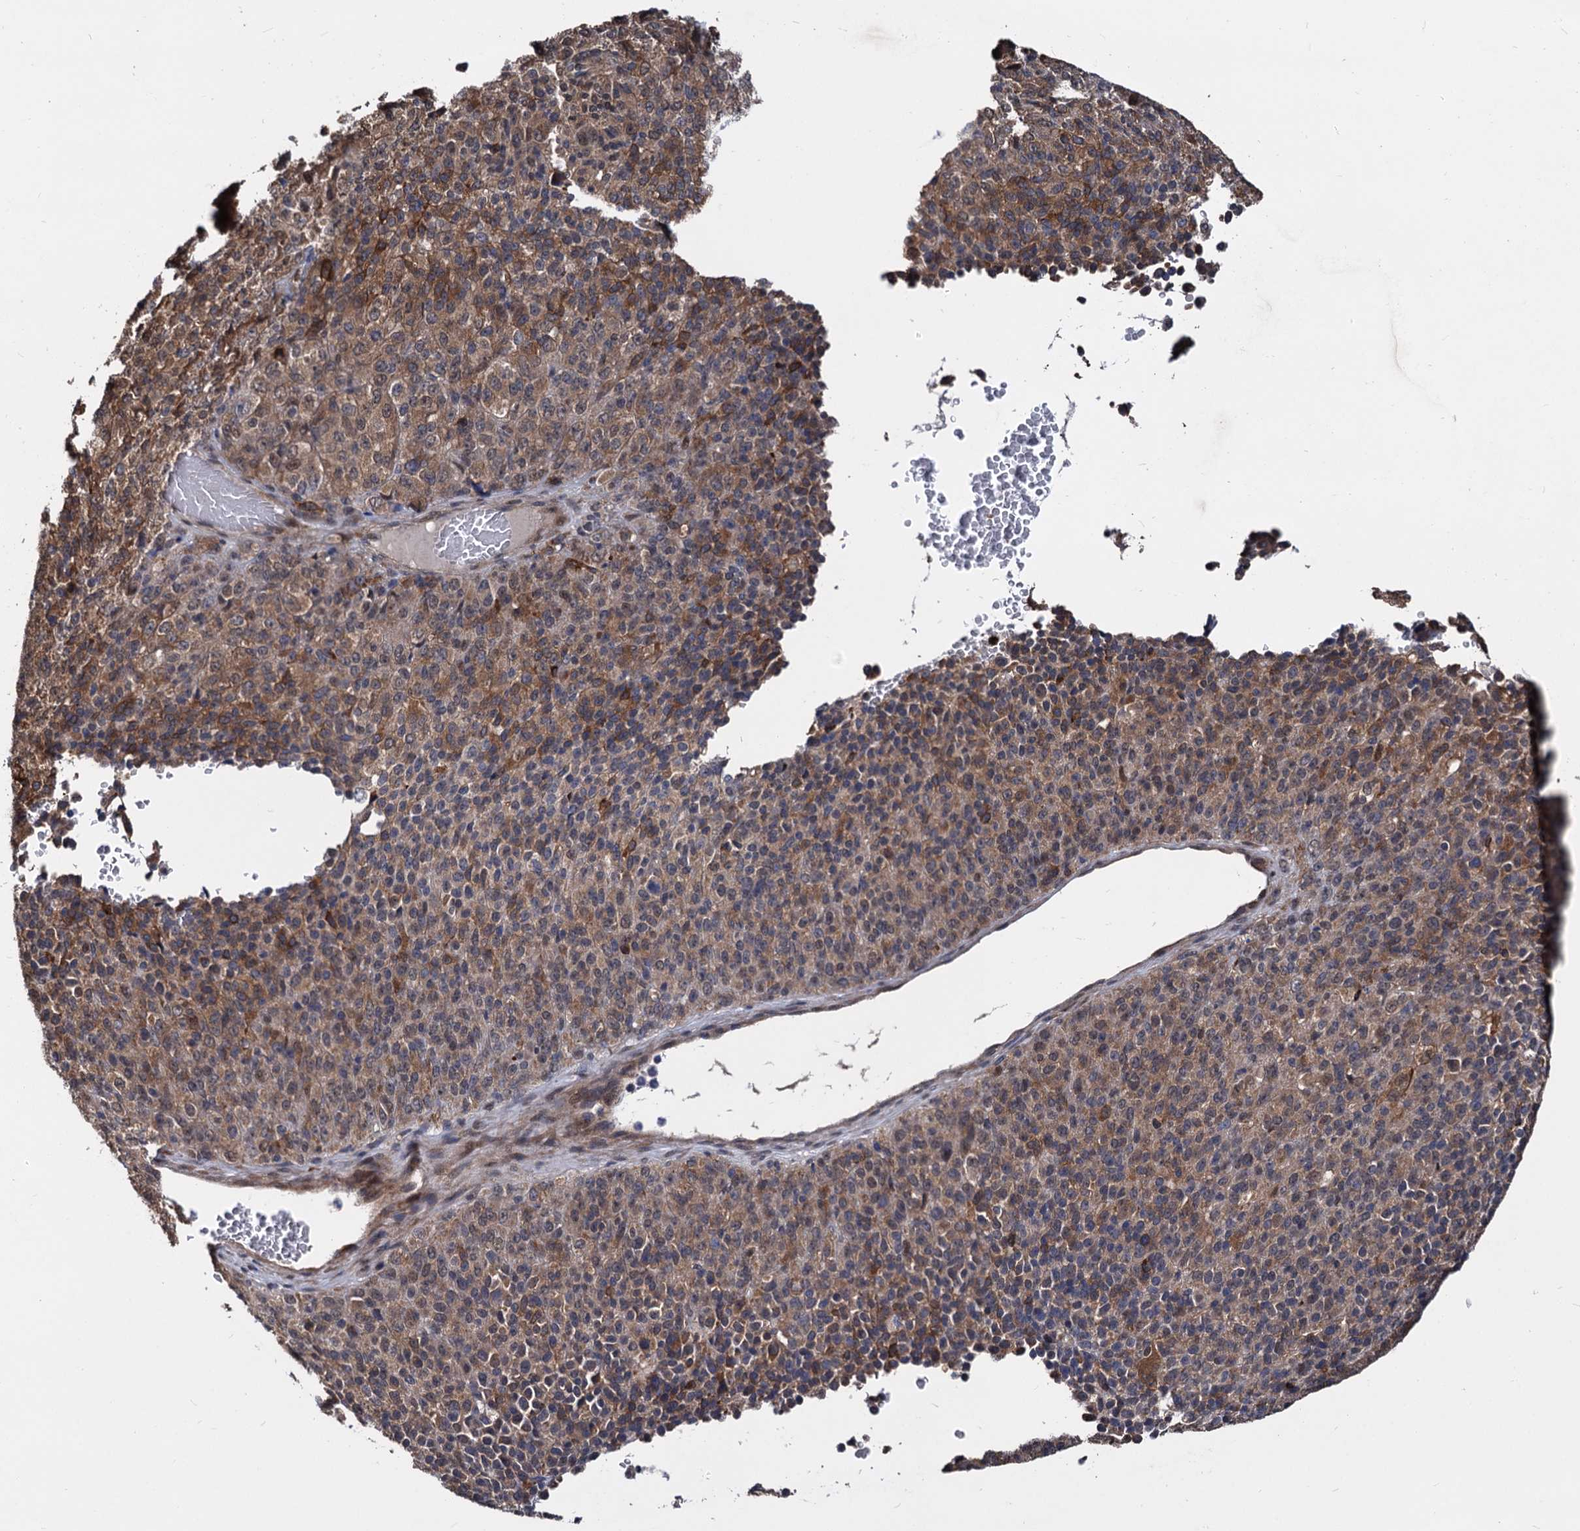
{"staining": {"intensity": "moderate", "quantity": ">75%", "location": "cytoplasmic/membranous"}, "tissue": "melanoma", "cell_type": "Tumor cells", "image_type": "cancer", "snomed": [{"axis": "morphology", "description": "Malignant melanoma, Metastatic site"}, {"axis": "topography", "description": "Brain"}], "caption": "Malignant melanoma (metastatic site) stained with a protein marker demonstrates moderate staining in tumor cells.", "gene": "PSMD4", "patient": {"sex": "female", "age": 56}}